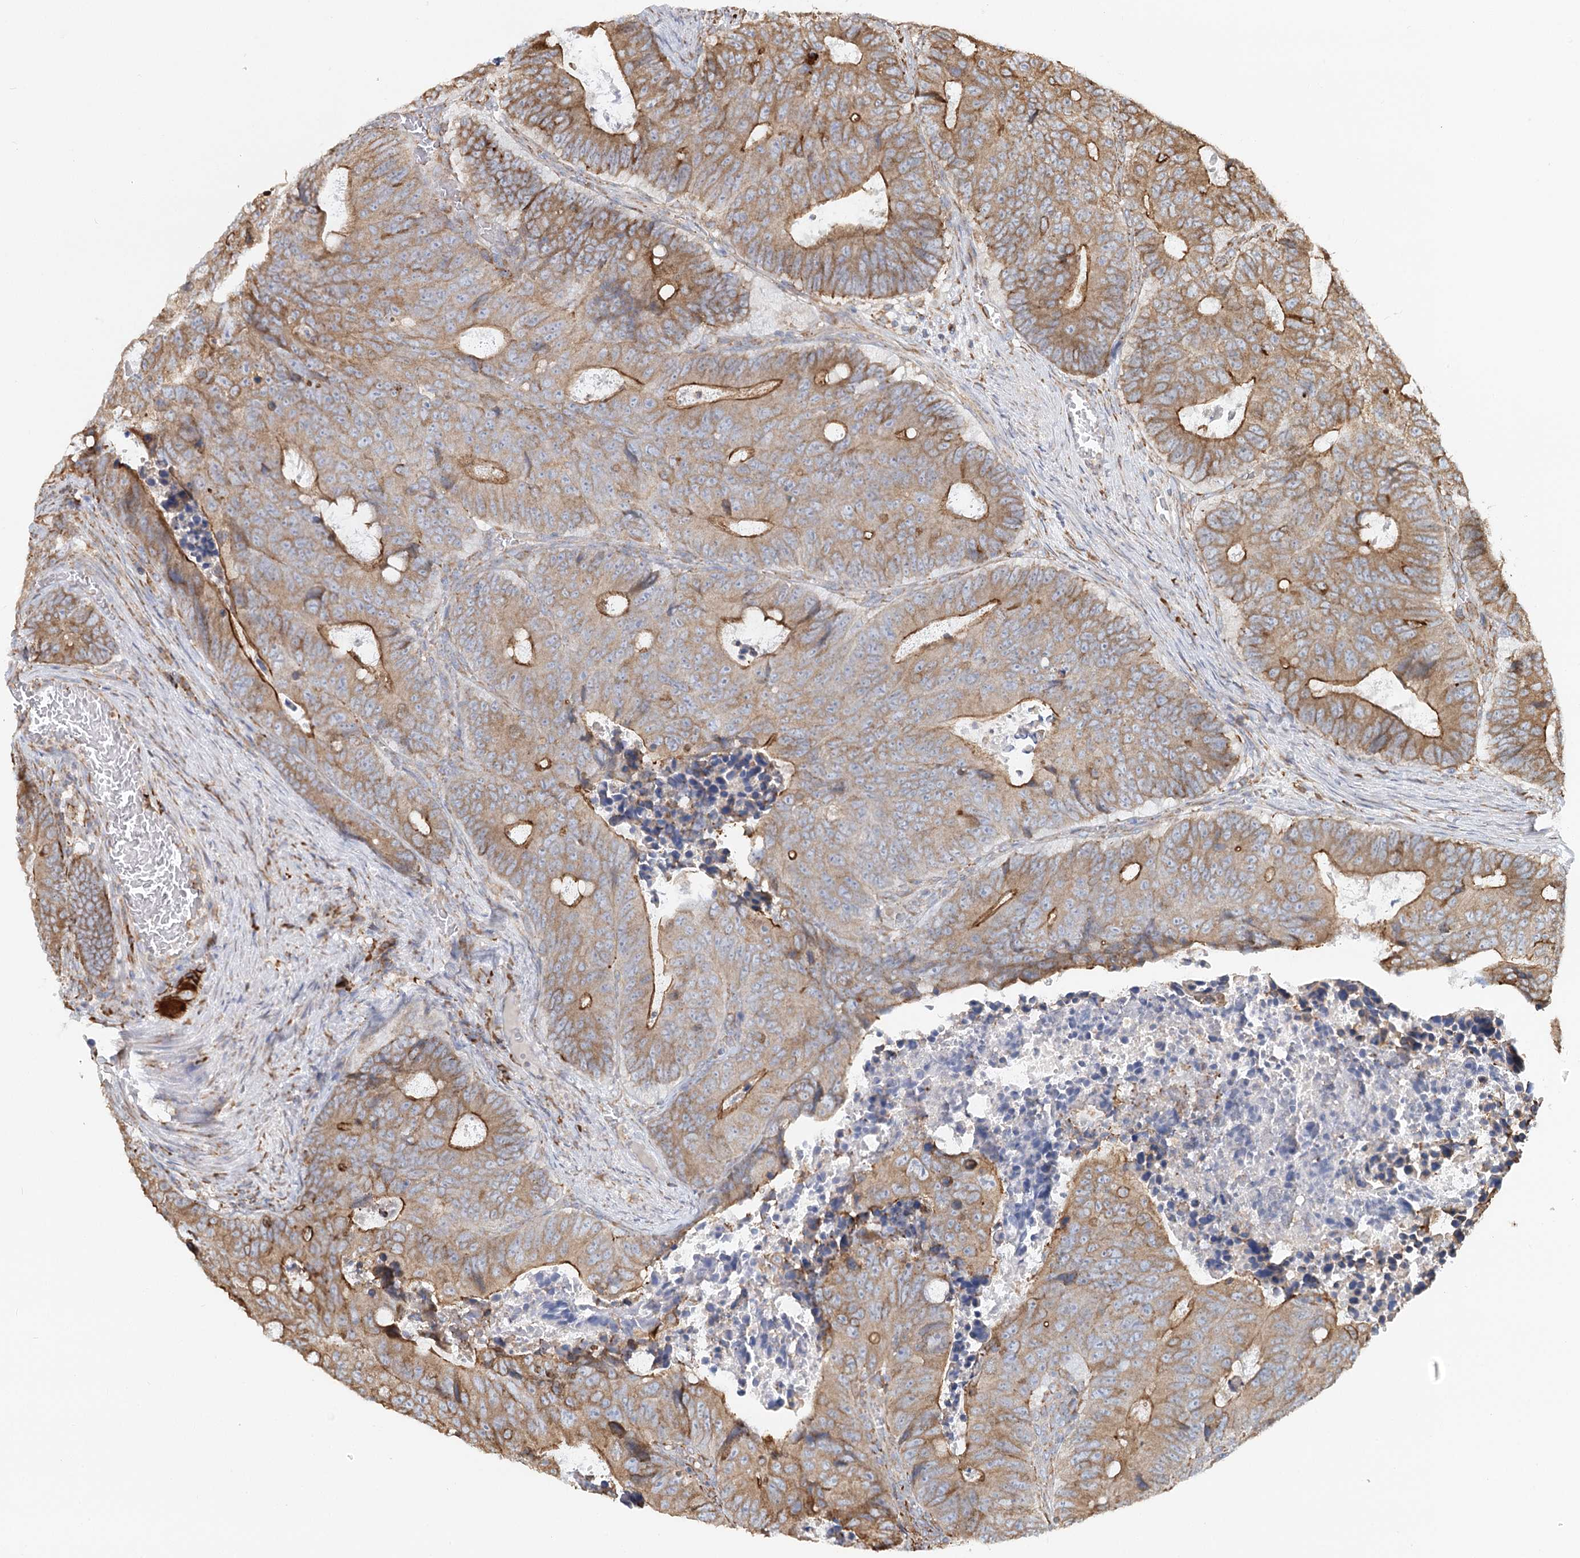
{"staining": {"intensity": "moderate", "quantity": ">75%", "location": "cytoplasmic/membranous"}, "tissue": "colorectal cancer", "cell_type": "Tumor cells", "image_type": "cancer", "snomed": [{"axis": "morphology", "description": "Adenocarcinoma, NOS"}, {"axis": "topography", "description": "Colon"}], "caption": "Immunohistochemical staining of colorectal adenocarcinoma reveals medium levels of moderate cytoplasmic/membranous positivity in about >75% of tumor cells.", "gene": "TAS1R1", "patient": {"sex": "male", "age": 87}}